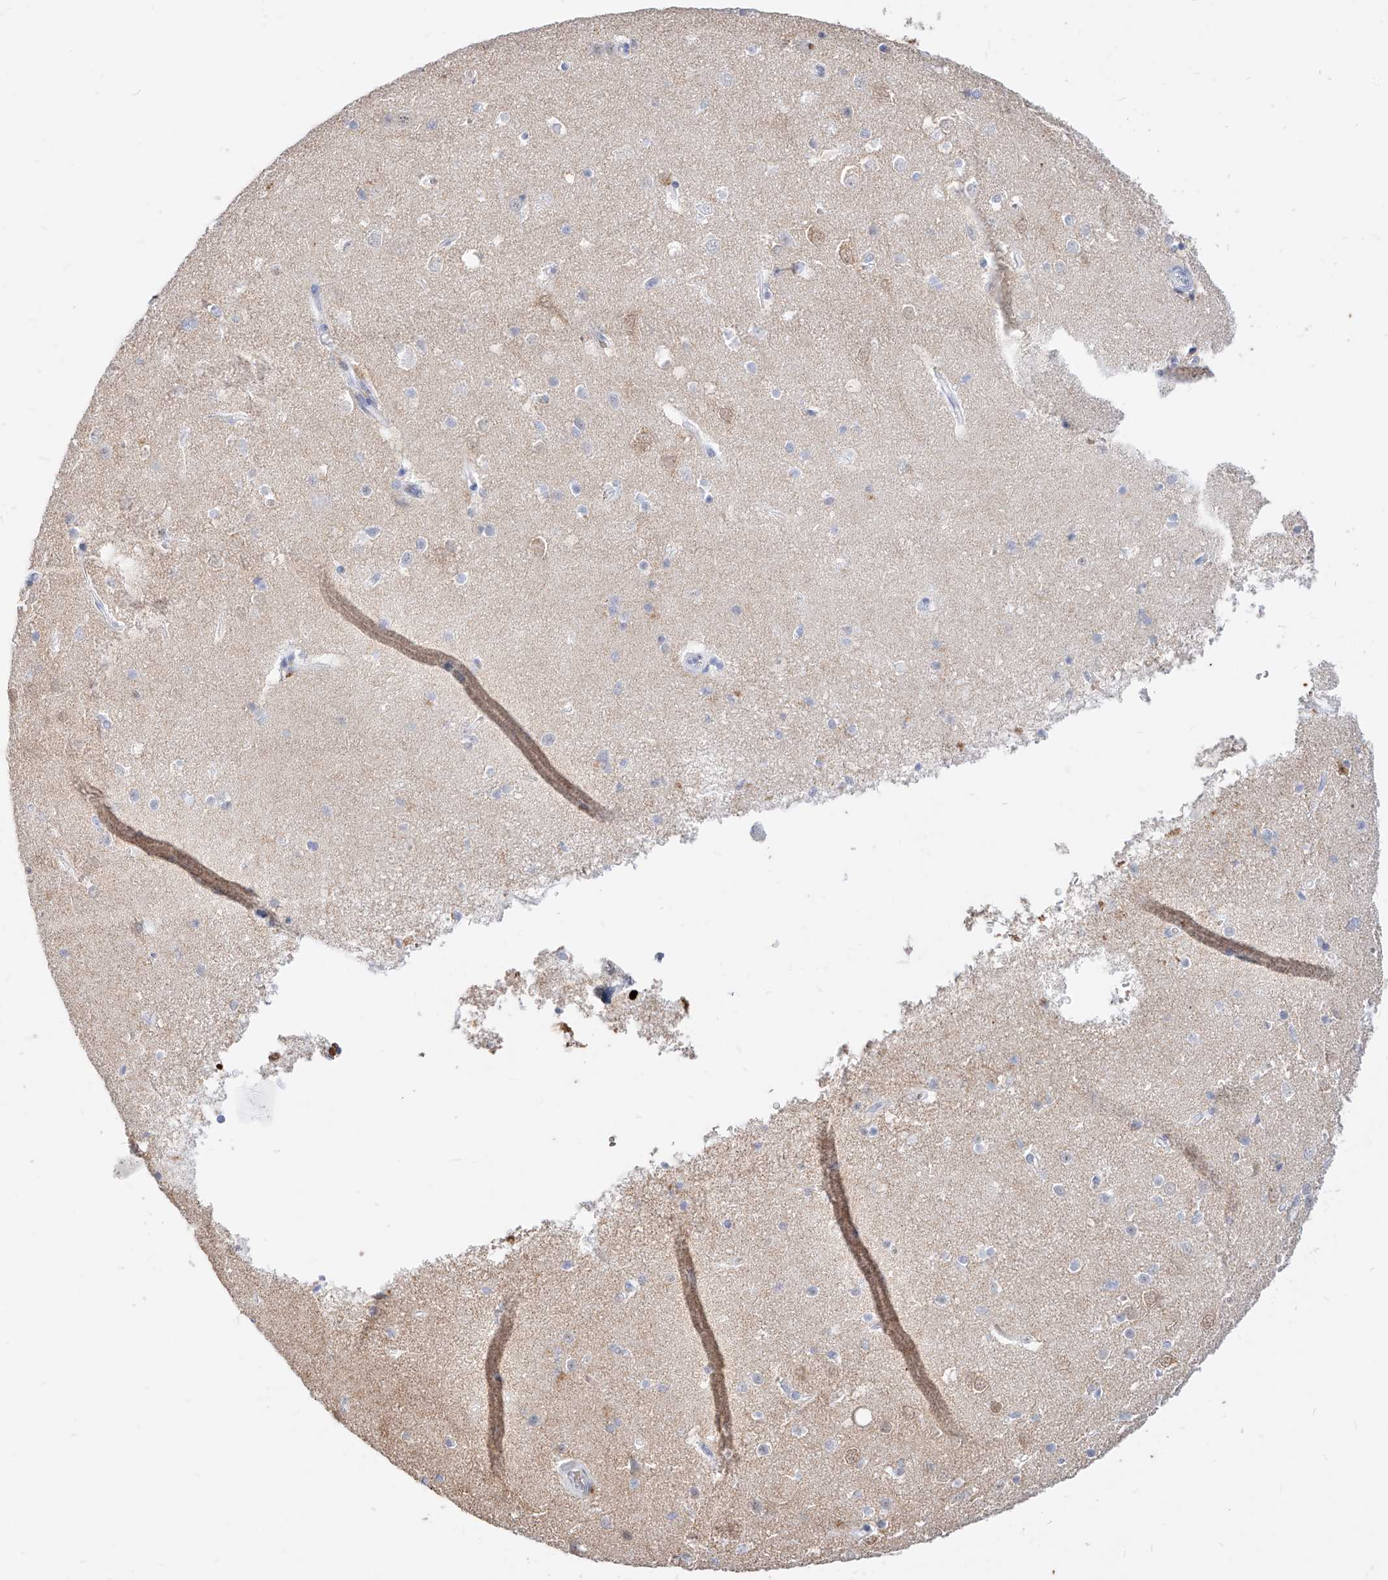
{"staining": {"intensity": "weak", "quantity": ">75%", "location": "nuclear"}, "tissue": "cerebral cortex", "cell_type": "Endothelial cells", "image_type": "normal", "snomed": [{"axis": "morphology", "description": "Normal tissue, NOS"}, {"axis": "topography", "description": "Cerebral cortex"}], "caption": "About >75% of endothelial cells in unremarkable human cerebral cortex display weak nuclear protein positivity as visualized by brown immunohistochemical staining.", "gene": "ZFP42", "patient": {"sex": "male", "age": 54}}